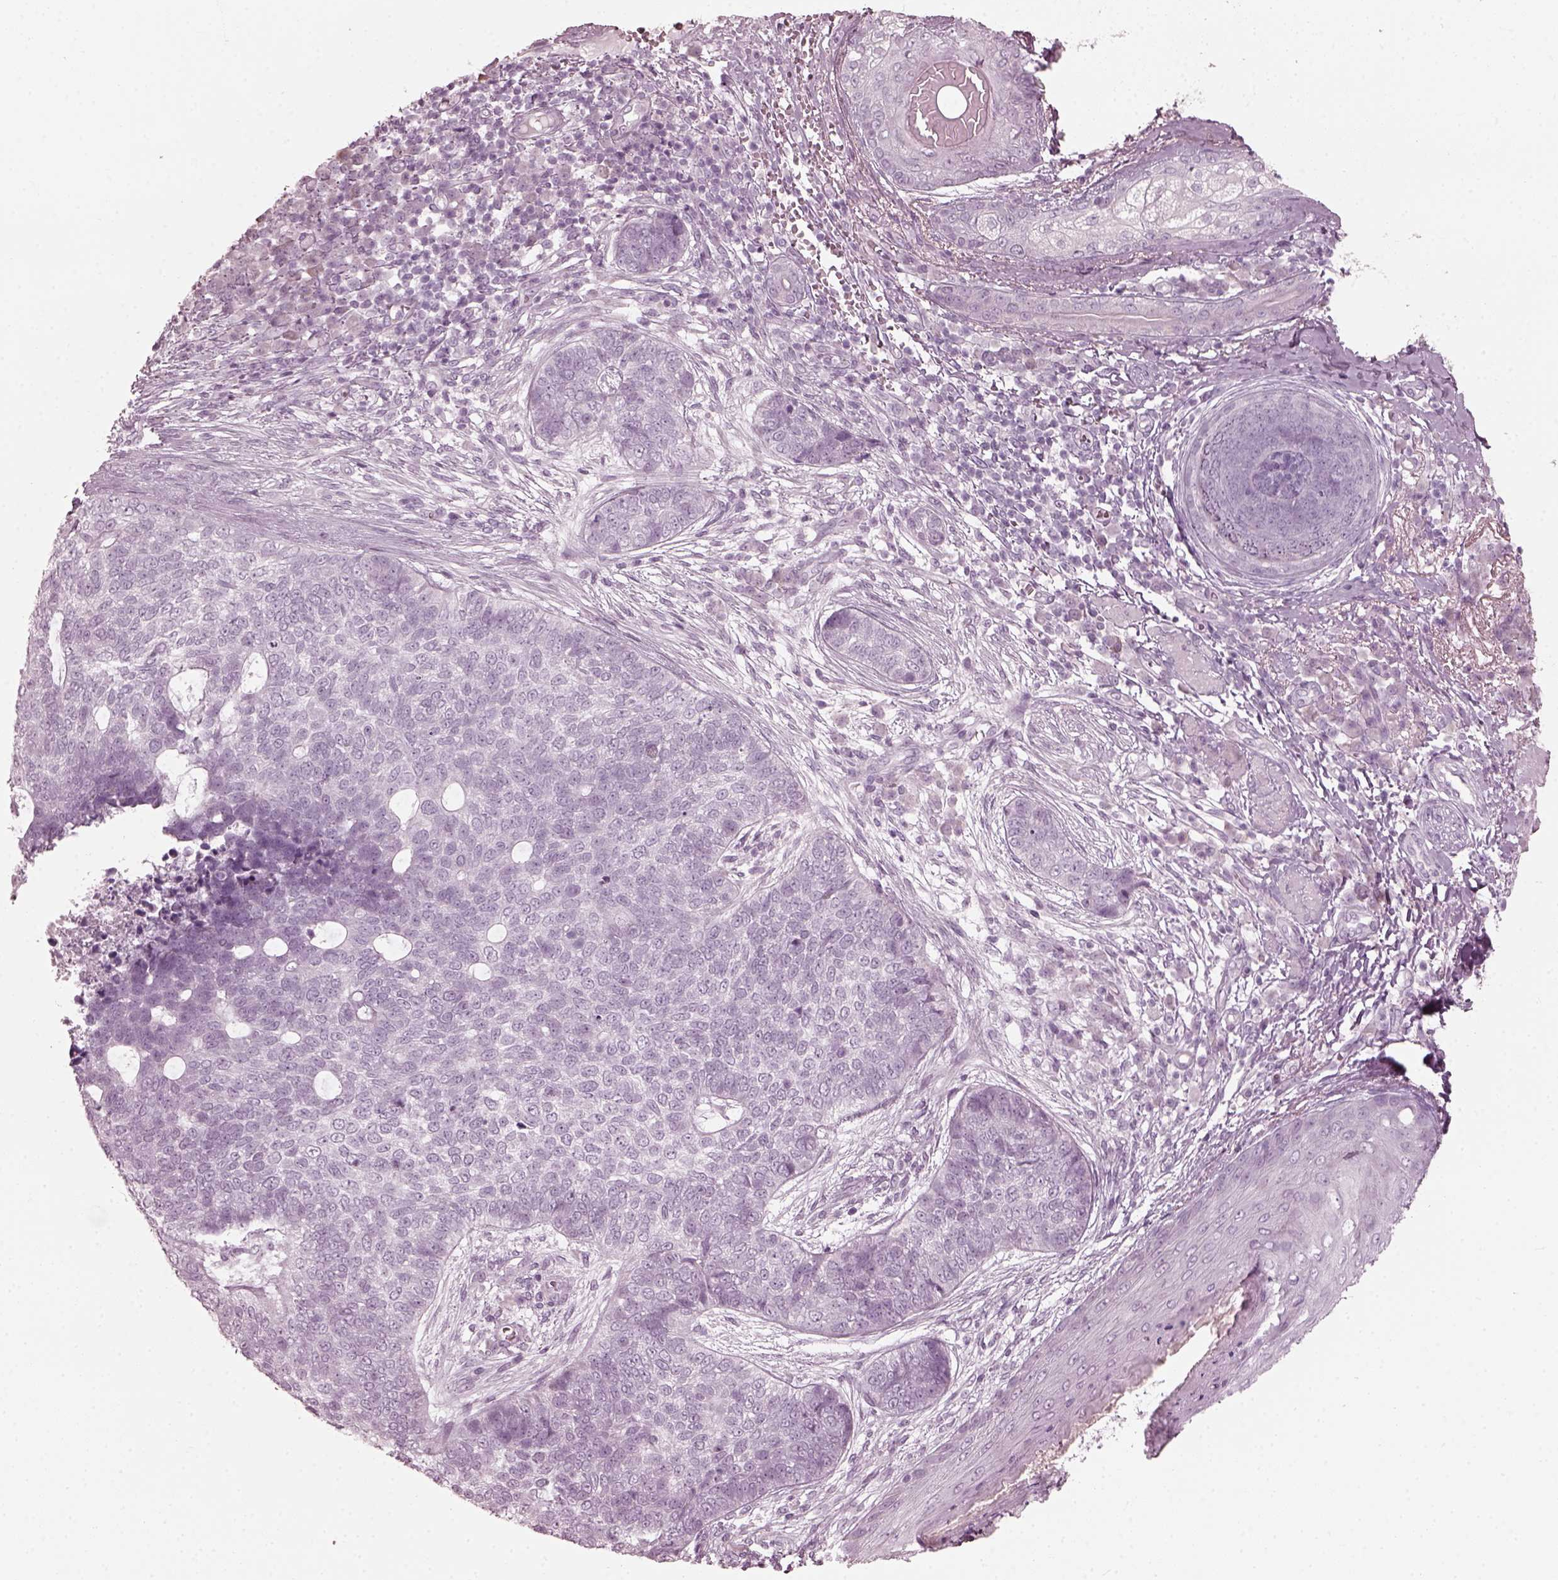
{"staining": {"intensity": "negative", "quantity": "none", "location": "none"}, "tissue": "skin cancer", "cell_type": "Tumor cells", "image_type": "cancer", "snomed": [{"axis": "morphology", "description": "Basal cell carcinoma"}, {"axis": "topography", "description": "Skin"}], "caption": "Skin cancer was stained to show a protein in brown. There is no significant positivity in tumor cells. (Brightfield microscopy of DAB (3,3'-diaminobenzidine) IHC at high magnification).", "gene": "SAXO2", "patient": {"sex": "female", "age": 69}}